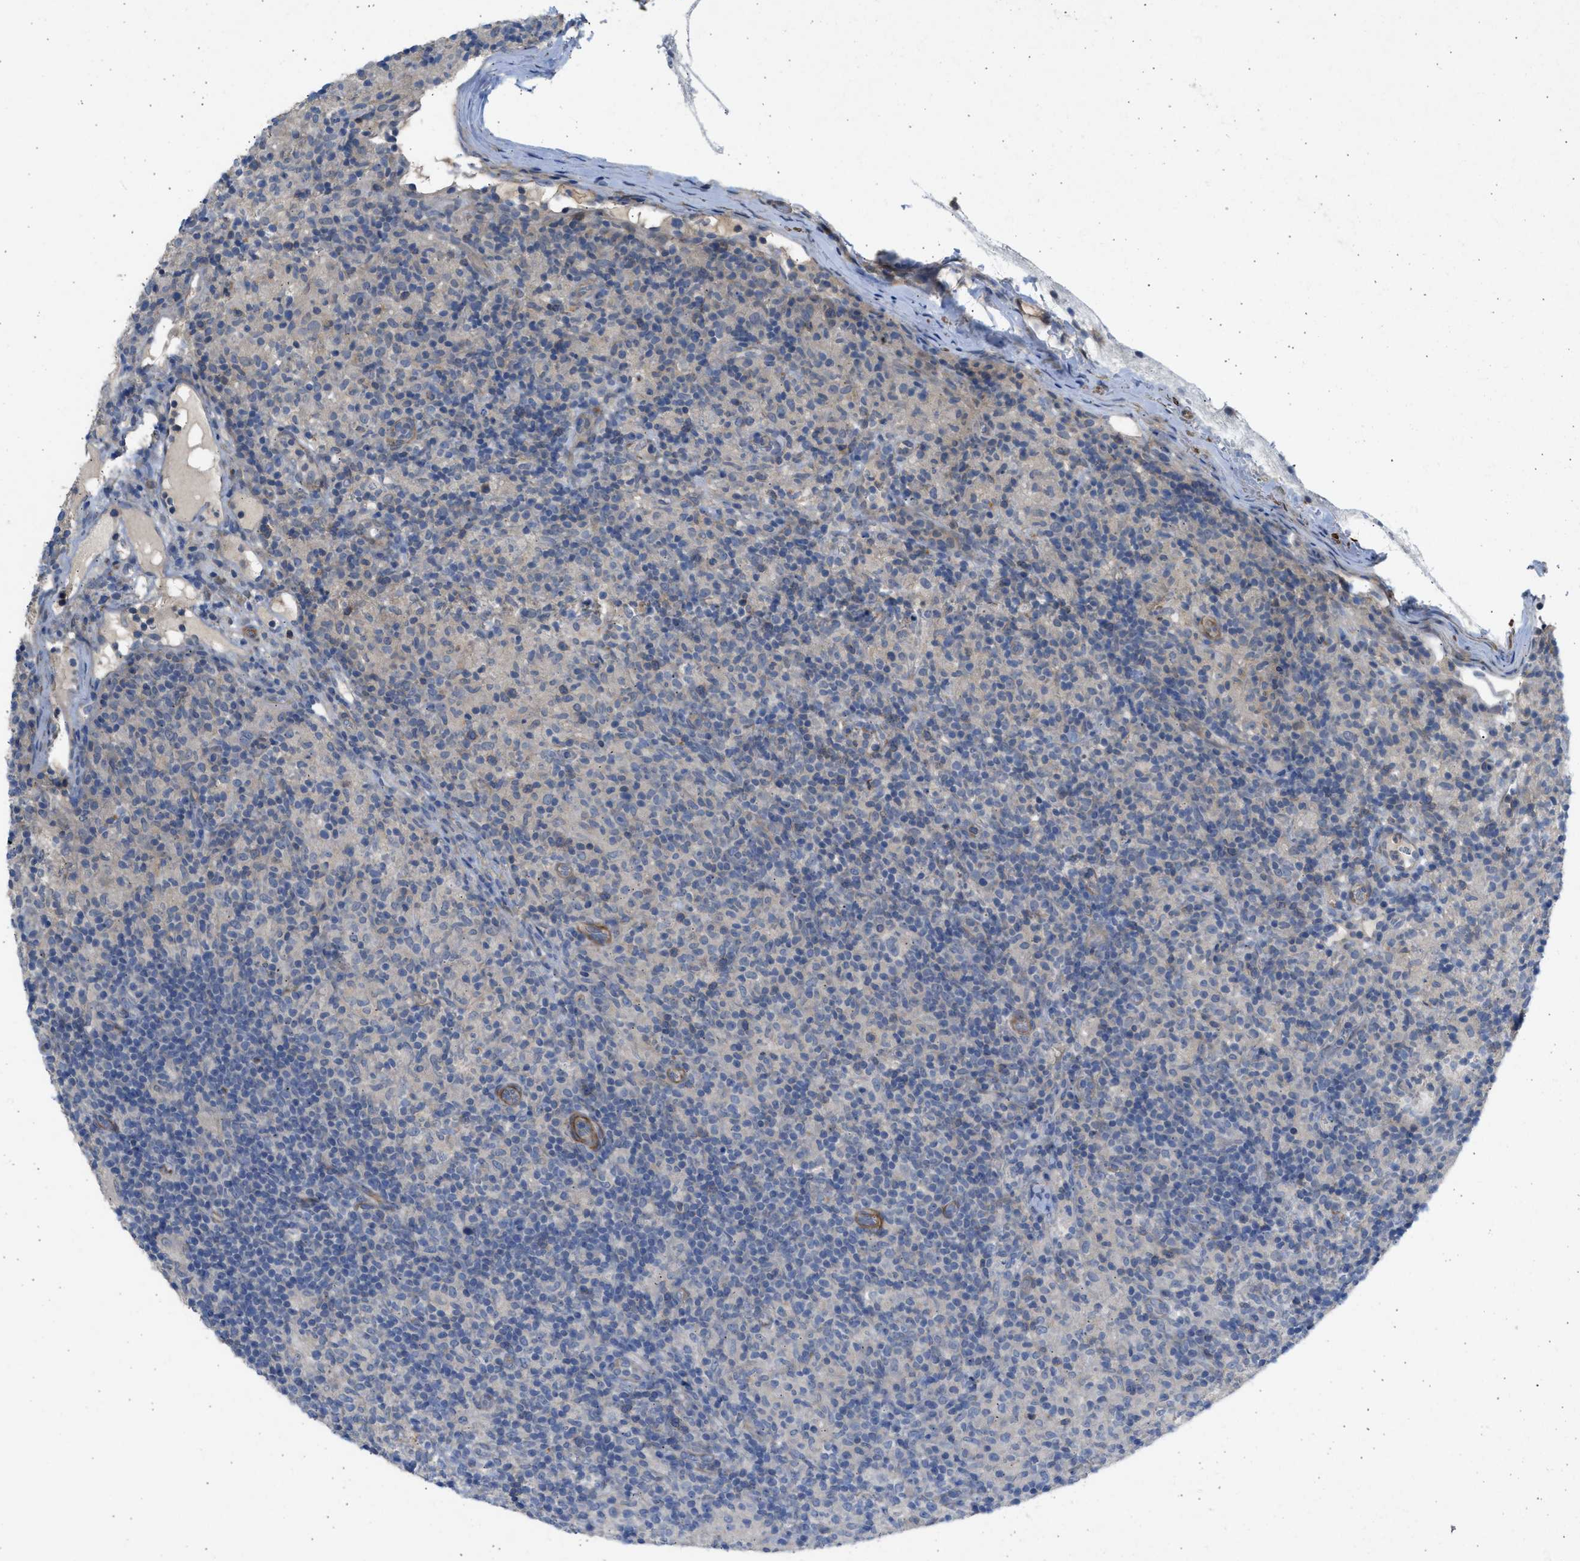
{"staining": {"intensity": "negative", "quantity": "none", "location": "none"}, "tissue": "lymphoma", "cell_type": "Tumor cells", "image_type": "cancer", "snomed": [{"axis": "morphology", "description": "Hodgkin's disease, NOS"}, {"axis": "topography", "description": "Lymph node"}], "caption": "Immunohistochemical staining of Hodgkin's disease displays no significant expression in tumor cells. (DAB (3,3'-diaminobenzidine) immunohistochemistry (IHC), high magnification).", "gene": "PCNX3", "patient": {"sex": "male", "age": 70}}